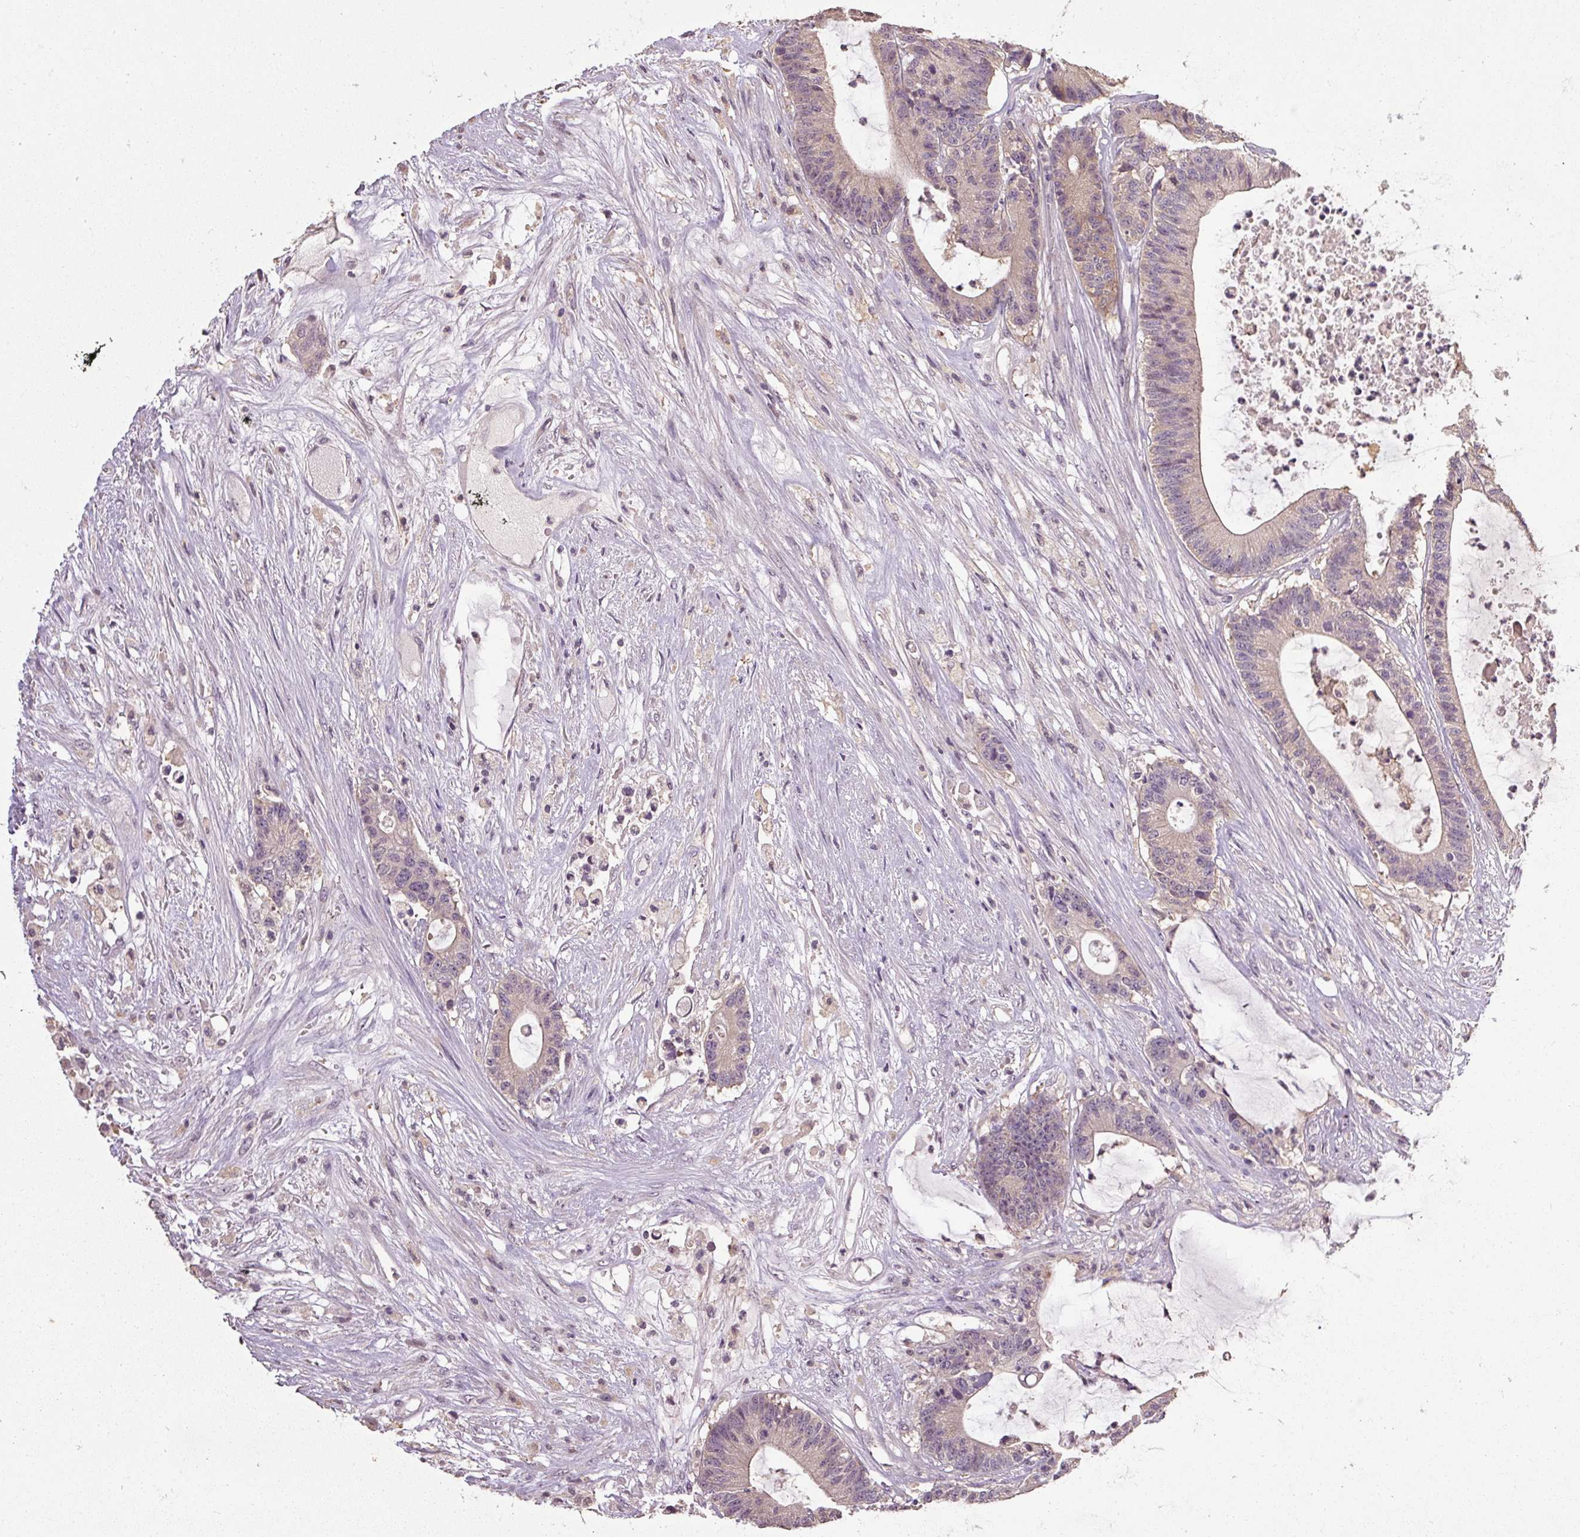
{"staining": {"intensity": "weak", "quantity": "25%-75%", "location": "cytoplasmic/membranous"}, "tissue": "colorectal cancer", "cell_type": "Tumor cells", "image_type": "cancer", "snomed": [{"axis": "morphology", "description": "Adenocarcinoma, NOS"}, {"axis": "topography", "description": "Colon"}], "caption": "This histopathology image demonstrates immunohistochemistry (IHC) staining of colorectal cancer, with low weak cytoplasmic/membranous positivity in about 25%-75% of tumor cells.", "gene": "CFAP65", "patient": {"sex": "female", "age": 84}}